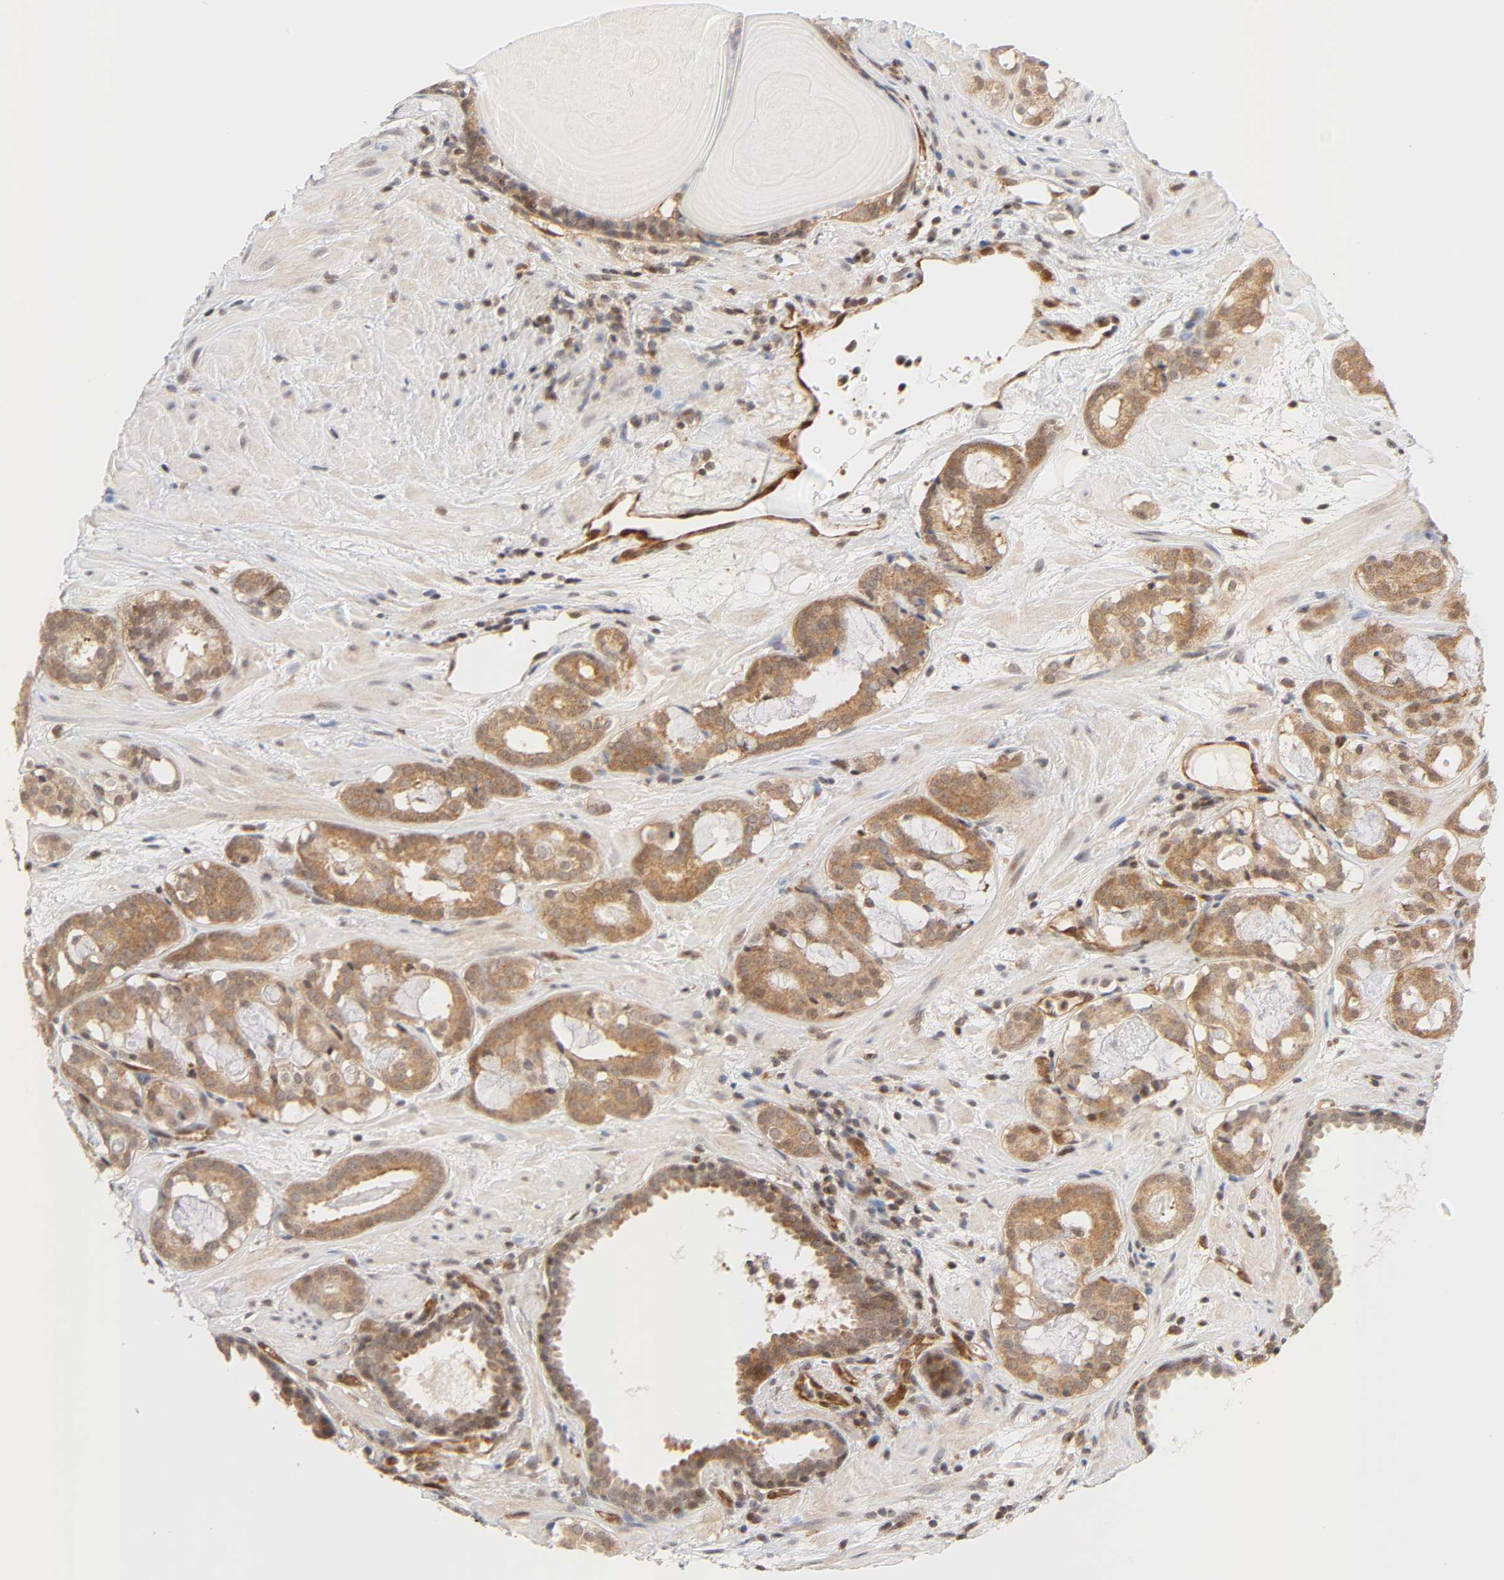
{"staining": {"intensity": "moderate", "quantity": ">75%", "location": "cytoplasmic/membranous,nuclear"}, "tissue": "prostate cancer", "cell_type": "Tumor cells", "image_type": "cancer", "snomed": [{"axis": "morphology", "description": "Adenocarcinoma, Low grade"}, {"axis": "topography", "description": "Prostate"}], "caption": "Moderate cytoplasmic/membranous and nuclear expression is seen in about >75% of tumor cells in low-grade adenocarcinoma (prostate).", "gene": "CDC37", "patient": {"sex": "male", "age": 57}}